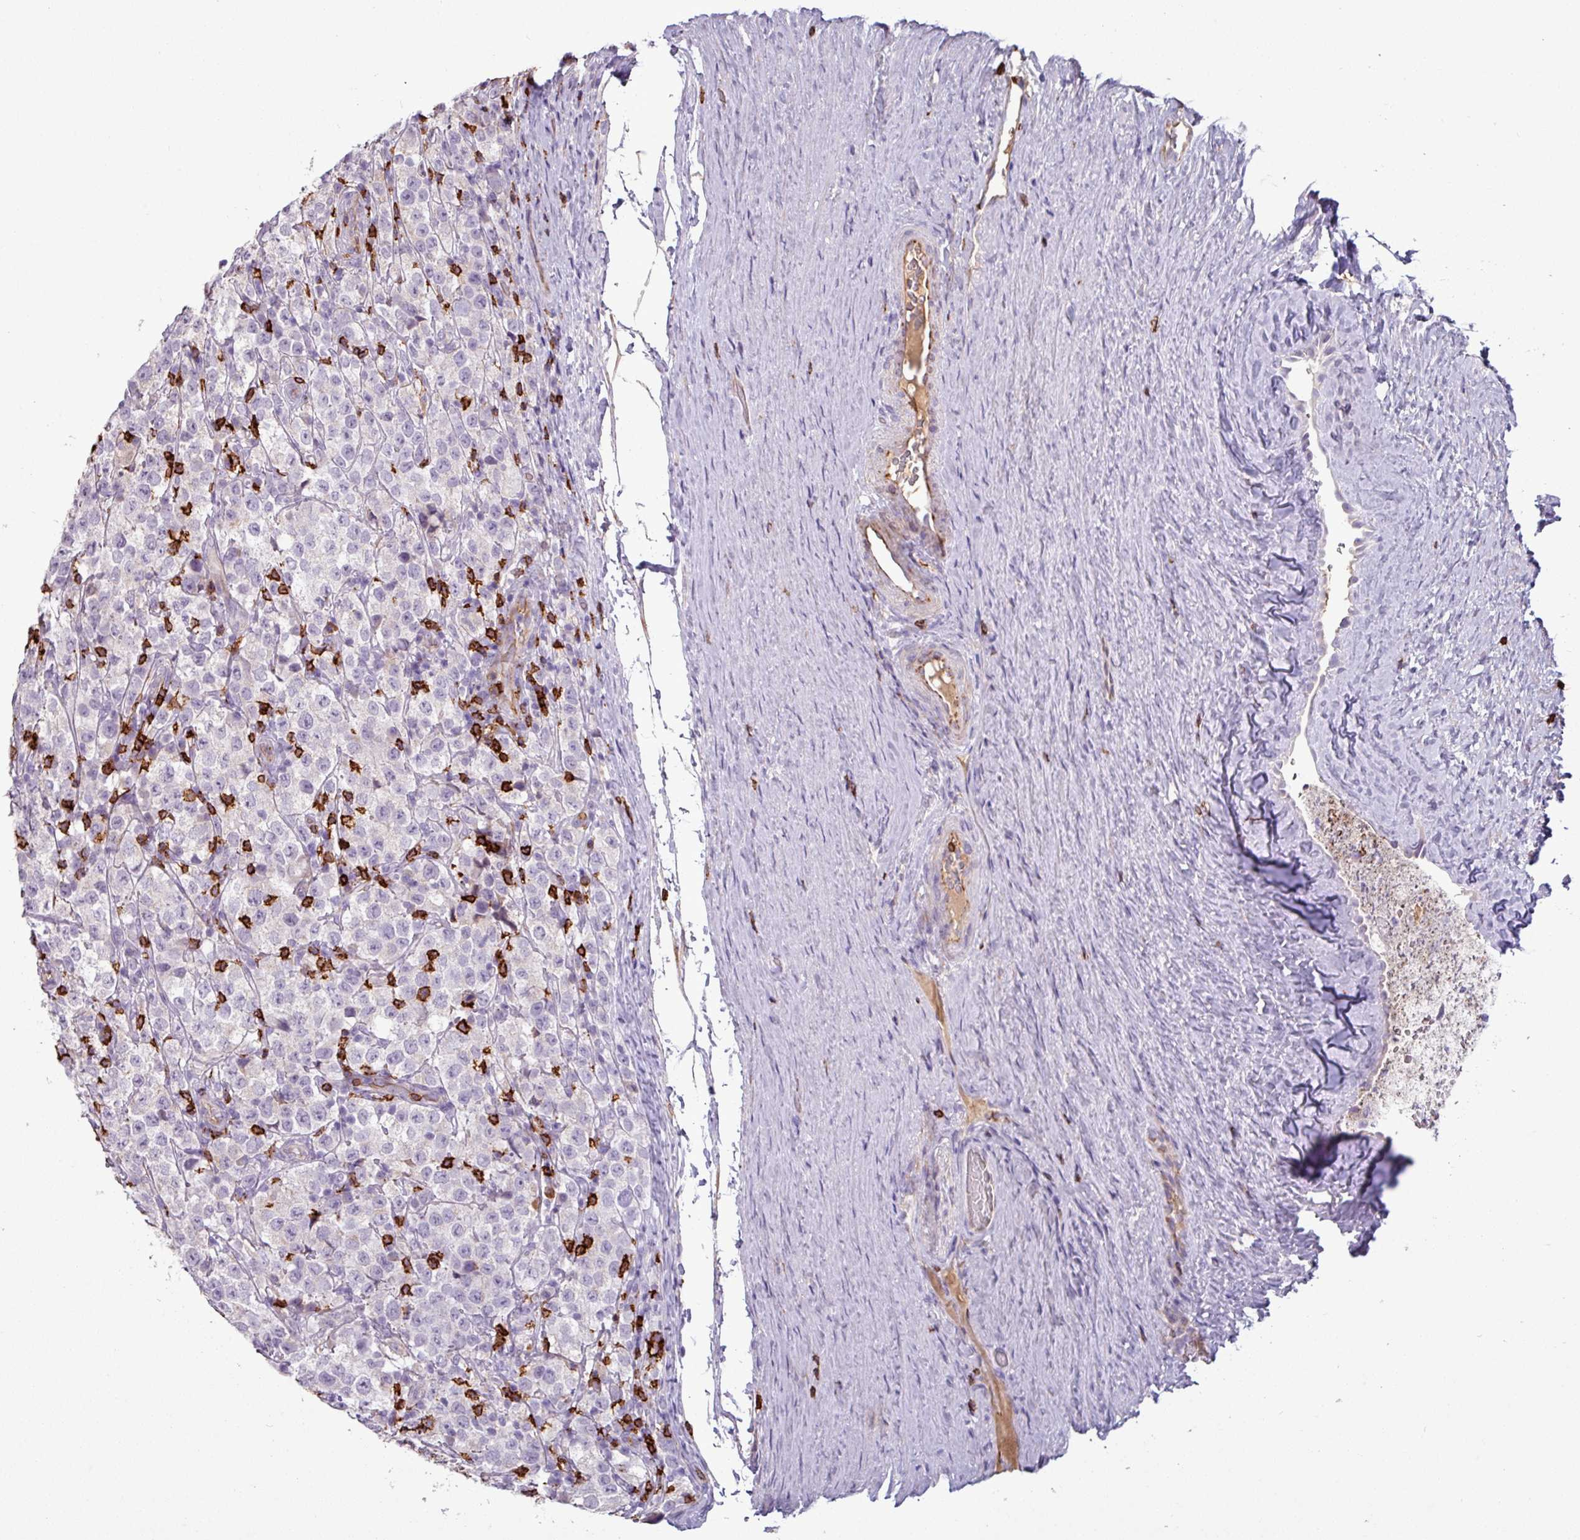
{"staining": {"intensity": "negative", "quantity": "none", "location": "none"}, "tissue": "testis cancer", "cell_type": "Tumor cells", "image_type": "cancer", "snomed": [{"axis": "morphology", "description": "Seminoma, NOS"}, {"axis": "morphology", "description": "Carcinoma, Embryonal, NOS"}, {"axis": "topography", "description": "Testis"}], "caption": "The photomicrograph exhibits no staining of tumor cells in testis cancer (seminoma).", "gene": "CD8A", "patient": {"sex": "male", "age": 41}}